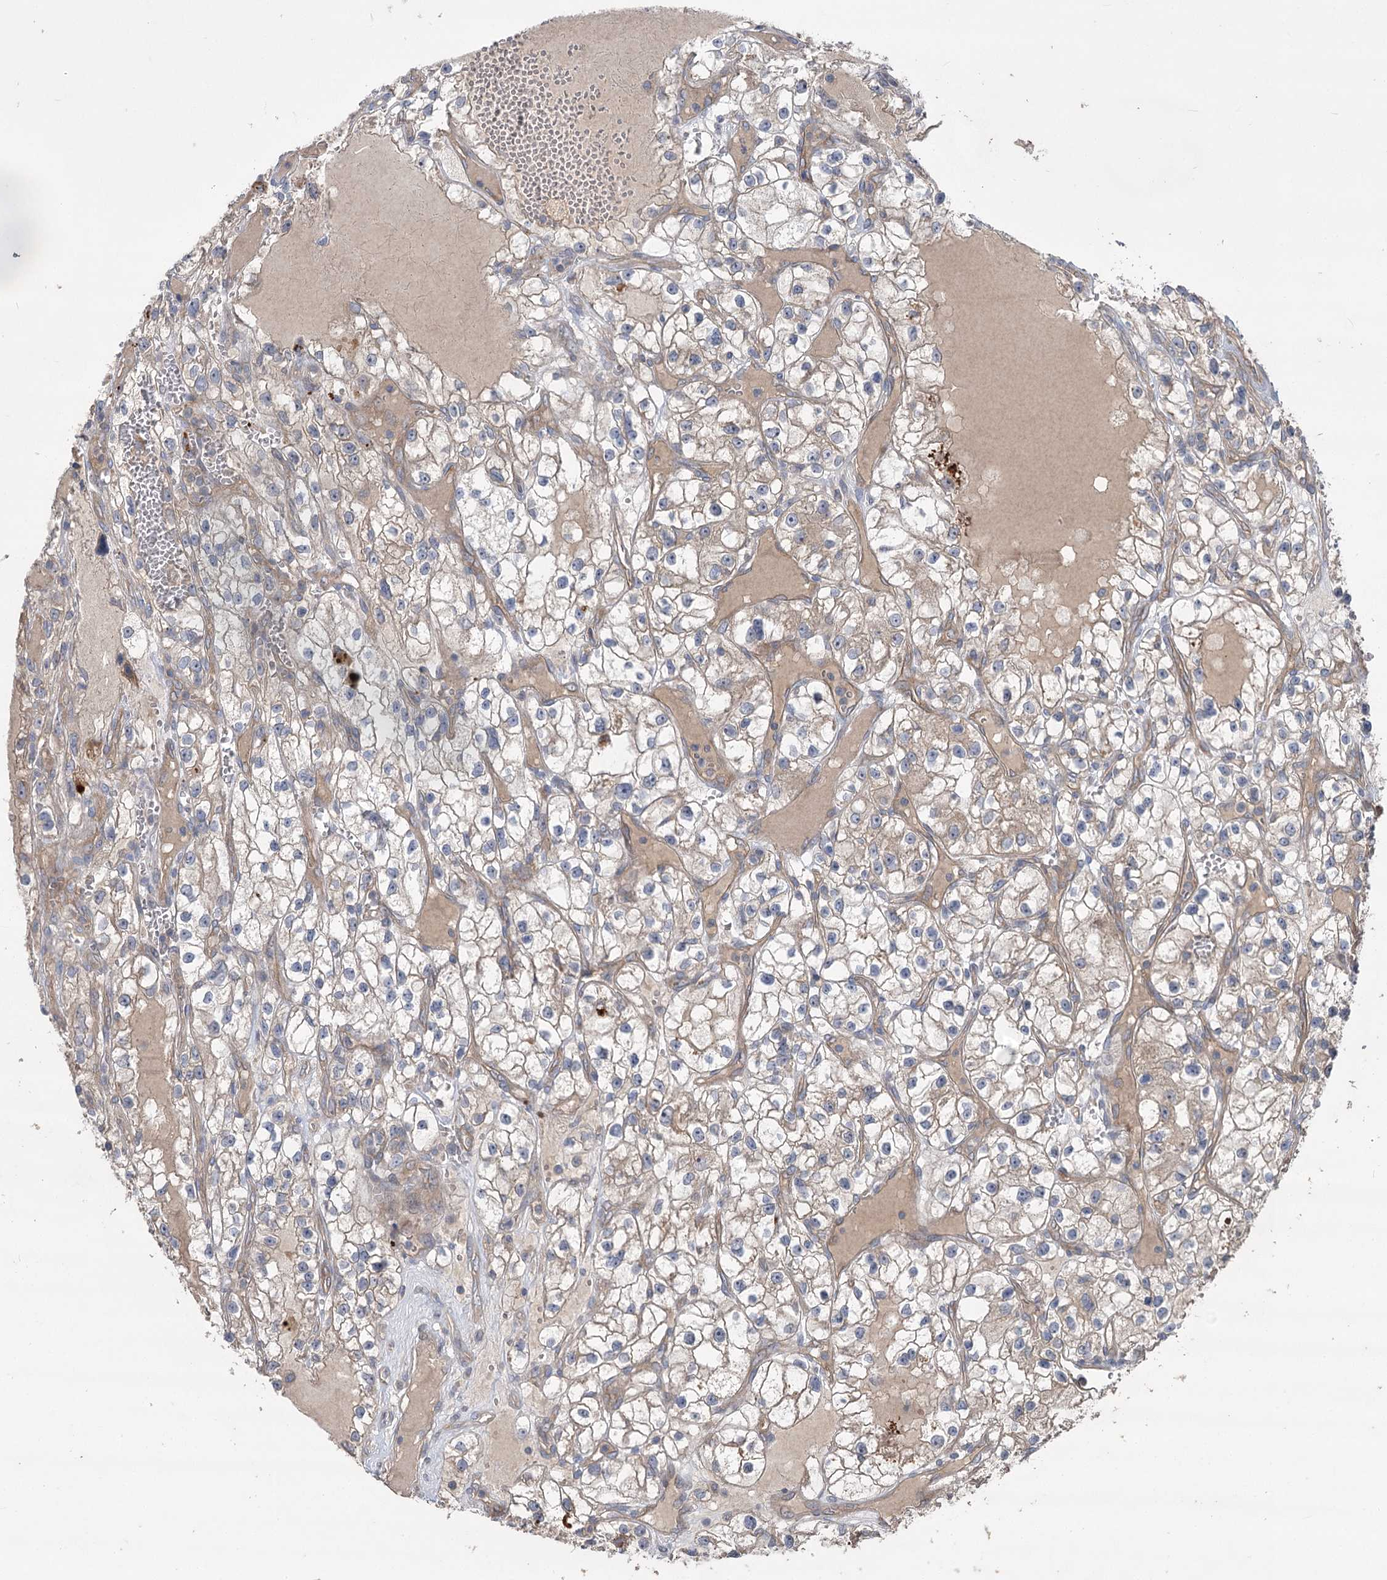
{"staining": {"intensity": "weak", "quantity": "<25%", "location": "cytoplasmic/membranous"}, "tissue": "renal cancer", "cell_type": "Tumor cells", "image_type": "cancer", "snomed": [{"axis": "morphology", "description": "Adenocarcinoma, NOS"}, {"axis": "topography", "description": "Kidney"}], "caption": "Tumor cells are negative for brown protein staining in renal adenocarcinoma.", "gene": "RIN2", "patient": {"sex": "female", "age": 57}}